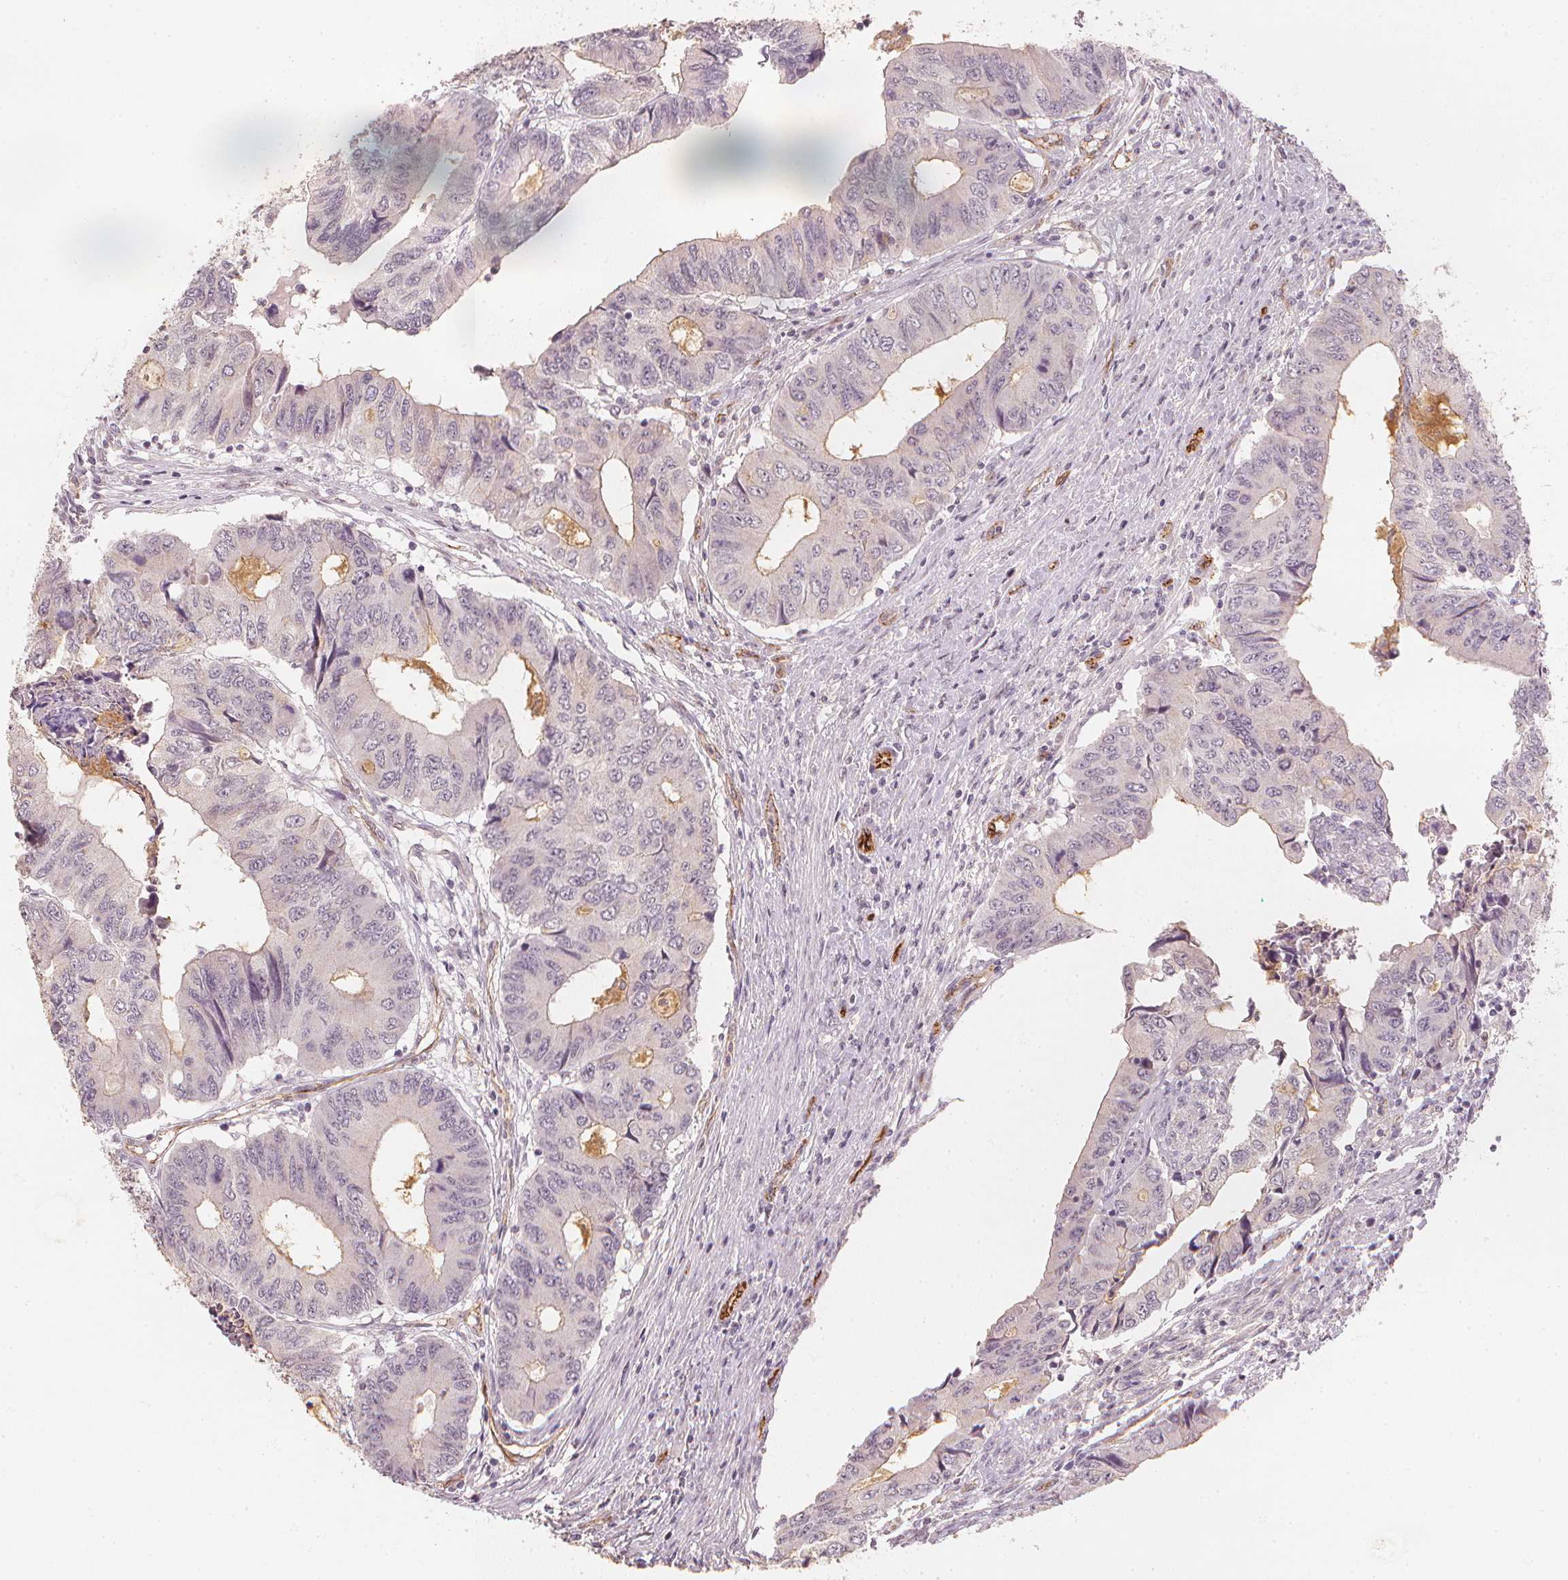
{"staining": {"intensity": "weak", "quantity": "<25%", "location": "cytoplasmic/membranous"}, "tissue": "colorectal cancer", "cell_type": "Tumor cells", "image_type": "cancer", "snomed": [{"axis": "morphology", "description": "Adenocarcinoma, NOS"}, {"axis": "topography", "description": "Colon"}], "caption": "Immunohistochemistry (IHC) of adenocarcinoma (colorectal) demonstrates no staining in tumor cells.", "gene": "CIB1", "patient": {"sex": "male", "age": 53}}